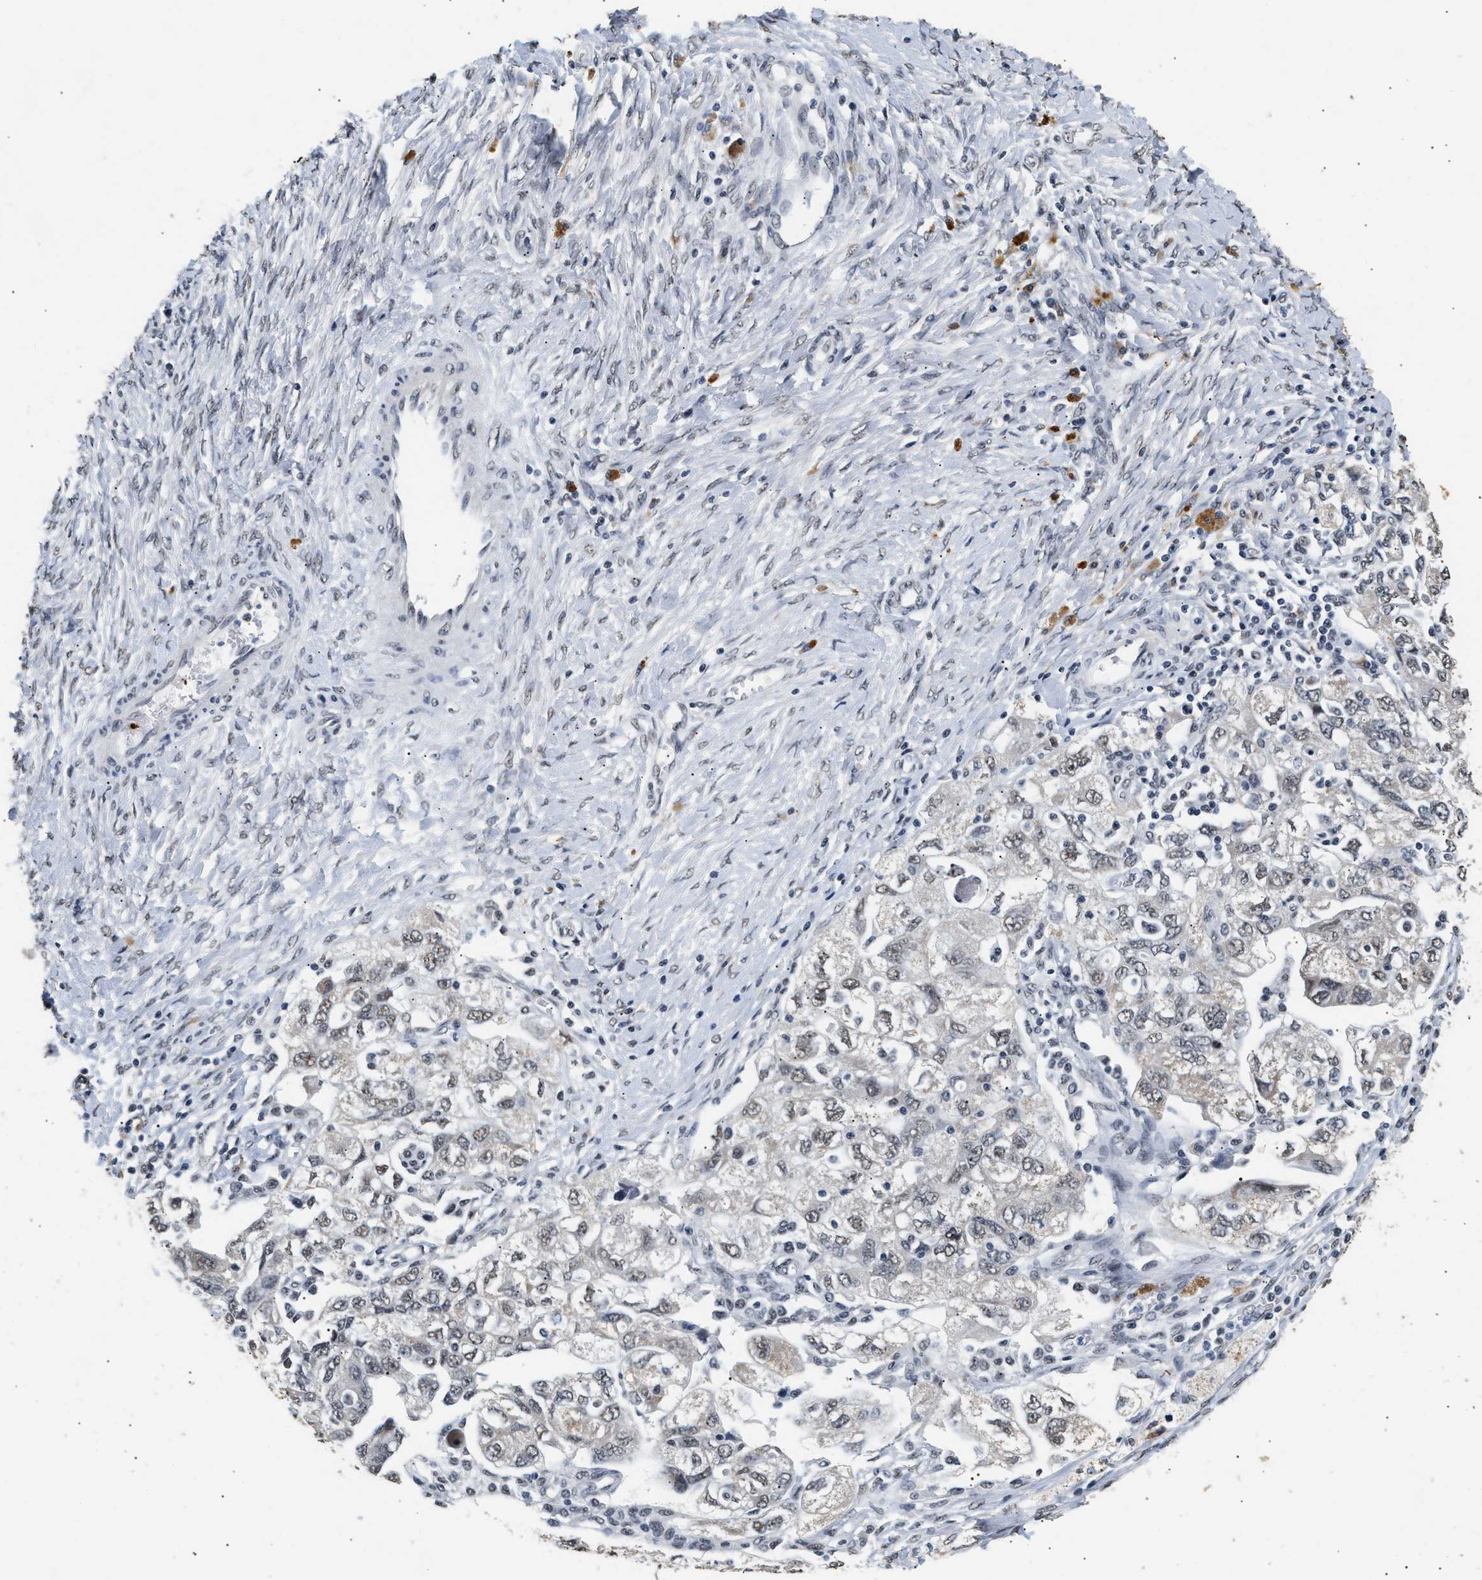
{"staining": {"intensity": "negative", "quantity": "none", "location": "none"}, "tissue": "ovarian cancer", "cell_type": "Tumor cells", "image_type": "cancer", "snomed": [{"axis": "morphology", "description": "Carcinoma, NOS"}, {"axis": "morphology", "description": "Cystadenocarcinoma, serous, NOS"}, {"axis": "topography", "description": "Ovary"}], "caption": "Human ovarian cancer (serous cystadenocarcinoma) stained for a protein using immunohistochemistry displays no staining in tumor cells.", "gene": "THOC1", "patient": {"sex": "female", "age": 69}}